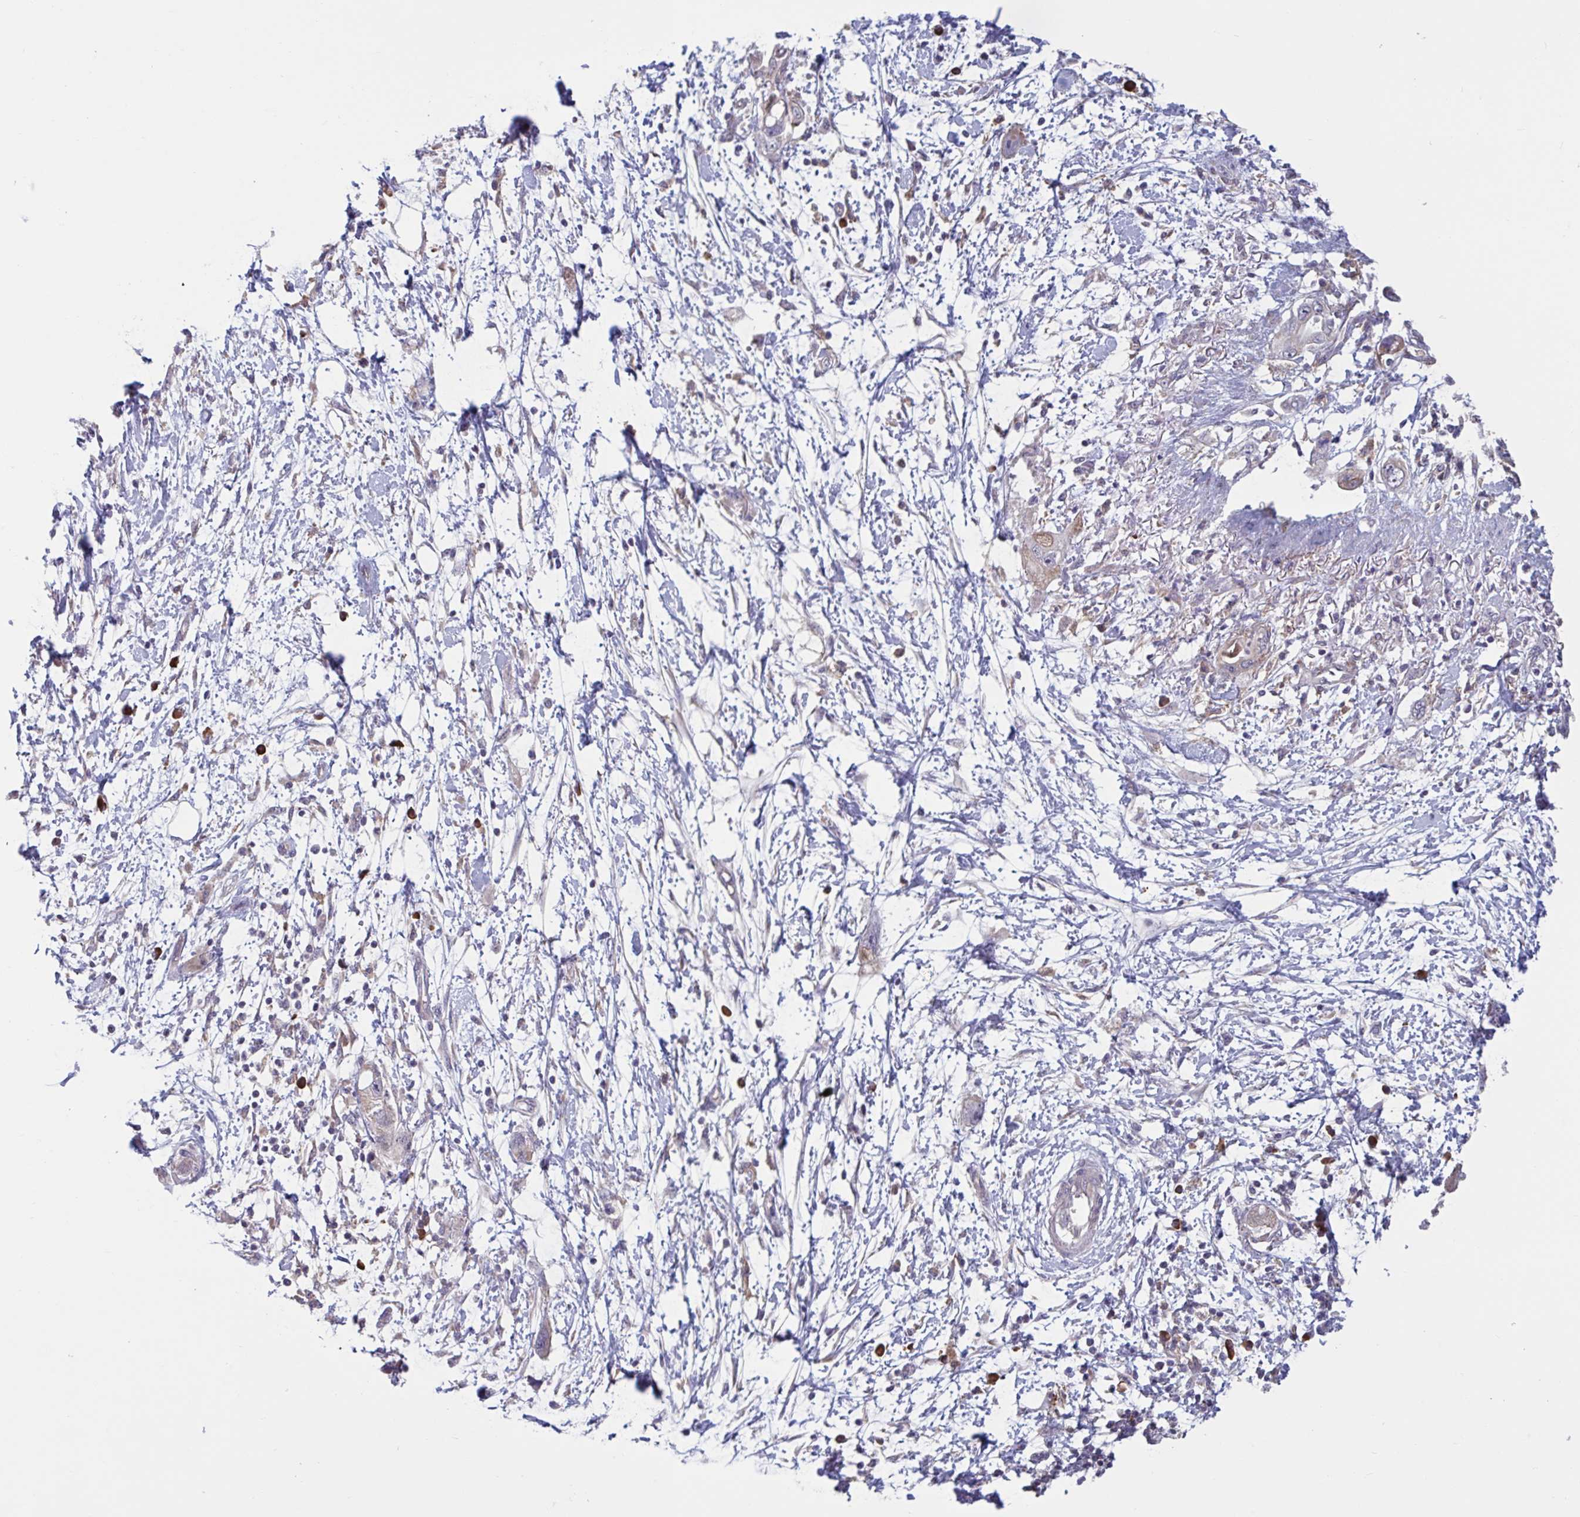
{"staining": {"intensity": "moderate", "quantity": "<25%", "location": "cytoplasmic/membranous"}, "tissue": "pancreatic cancer", "cell_type": "Tumor cells", "image_type": "cancer", "snomed": [{"axis": "morphology", "description": "Adenocarcinoma, NOS"}, {"axis": "topography", "description": "Pancreas"}], "caption": "Immunohistochemistry (DAB) staining of human adenocarcinoma (pancreatic) exhibits moderate cytoplasmic/membranous protein expression in approximately <25% of tumor cells.", "gene": "CD1E", "patient": {"sex": "female", "age": 72}}